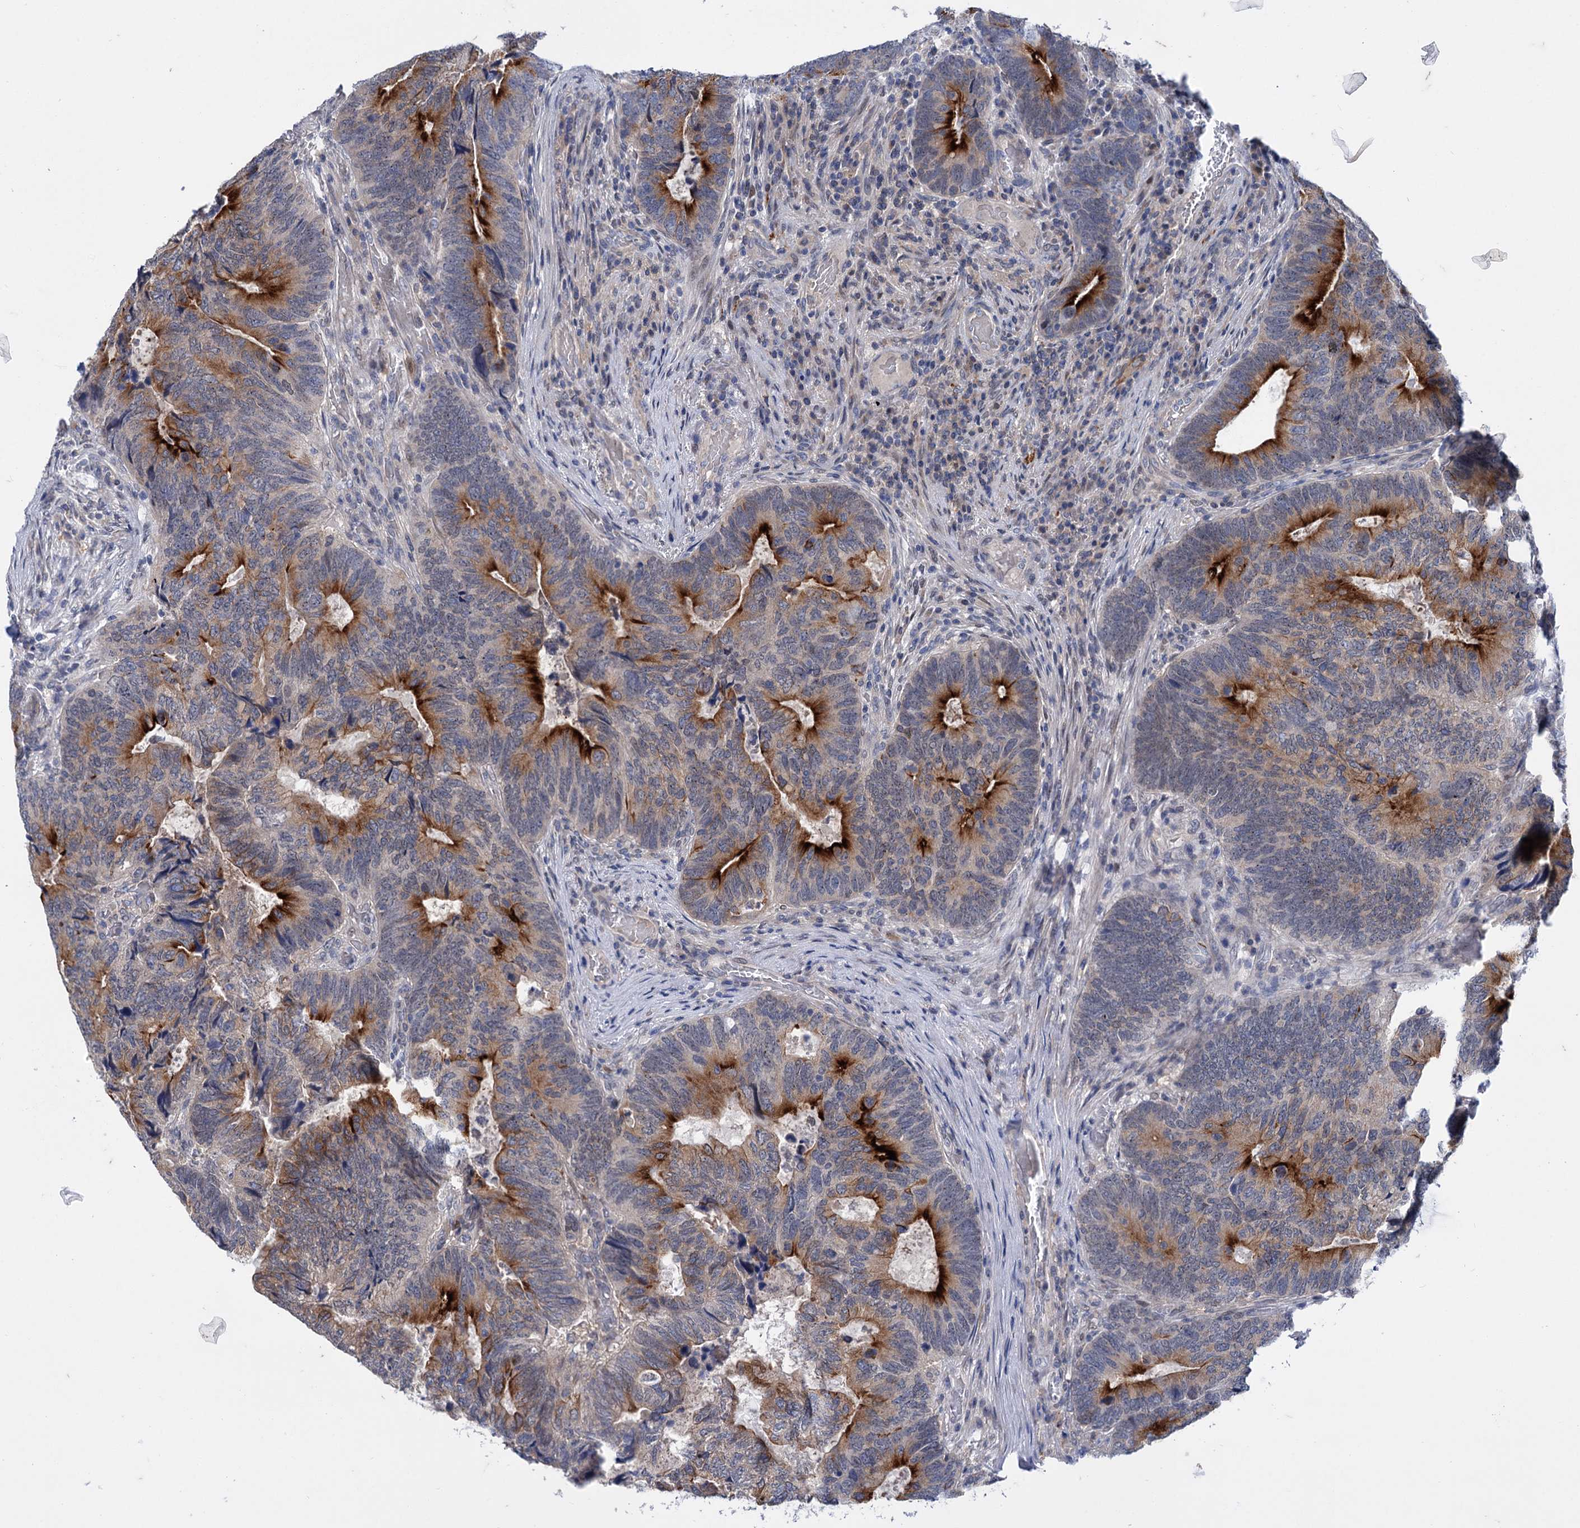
{"staining": {"intensity": "strong", "quantity": "25%-75%", "location": "cytoplasmic/membranous"}, "tissue": "colorectal cancer", "cell_type": "Tumor cells", "image_type": "cancer", "snomed": [{"axis": "morphology", "description": "Adenocarcinoma, NOS"}, {"axis": "topography", "description": "Colon"}], "caption": "Tumor cells exhibit high levels of strong cytoplasmic/membranous expression in approximately 25%-75% of cells in colorectal cancer (adenocarcinoma).", "gene": "MID1IP1", "patient": {"sex": "female", "age": 67}}